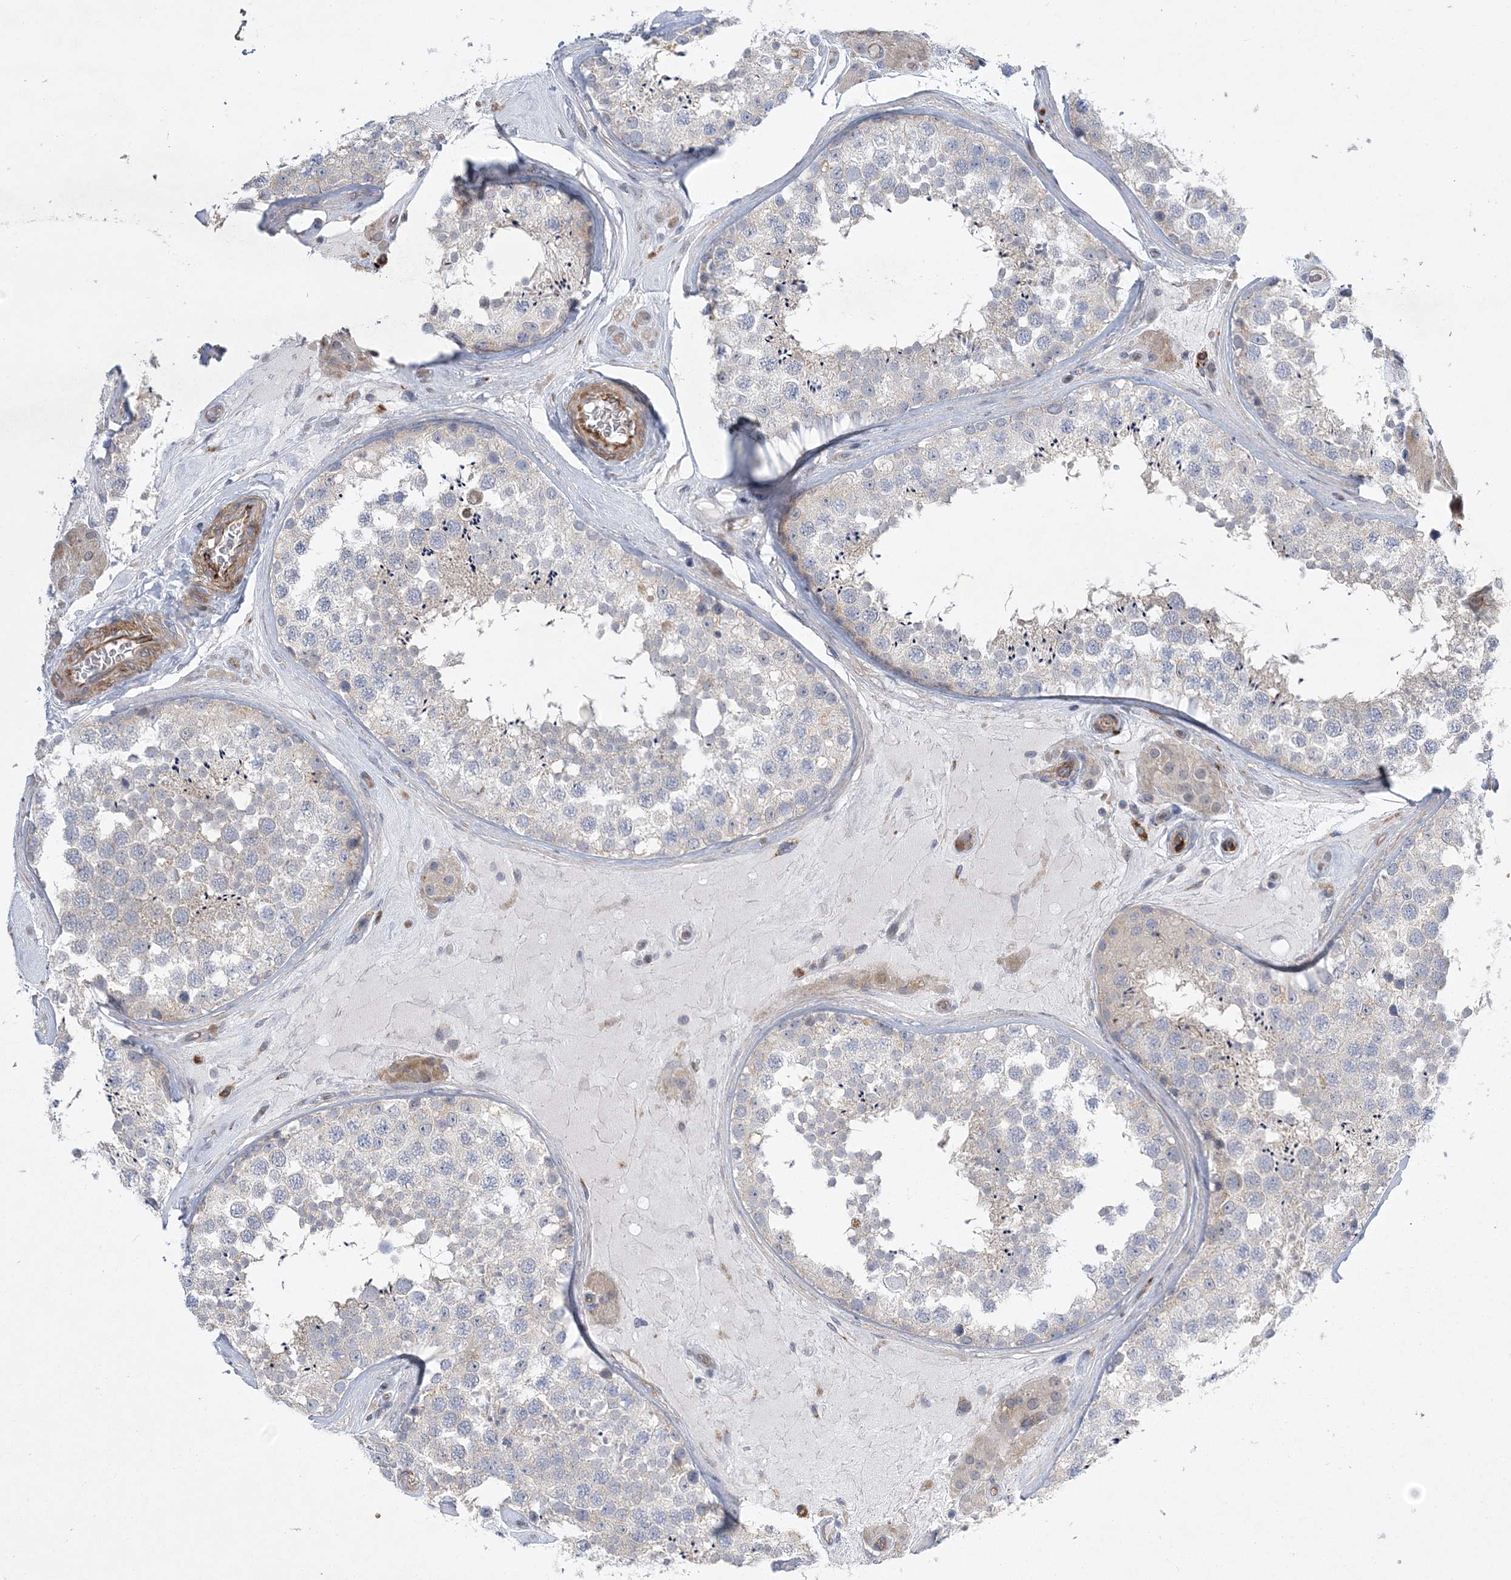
{"staining": {"intensity": "negative", "quantity": "none", "location": "none"}, "tissue": "testis", "cell_type": "Cells in seminiferous ducts", "image_type": "normal", "snomed": [{"axis": "morphology", "description": "Normal tissue, NOS"}, {"axis": "topography", "description": "Testis"}], "caption": "The IHC image has no significant staining in cells in seminiferous ducts of testis.", "gene": "CALN1", "patient": {"sex": "male", "age": 46}}